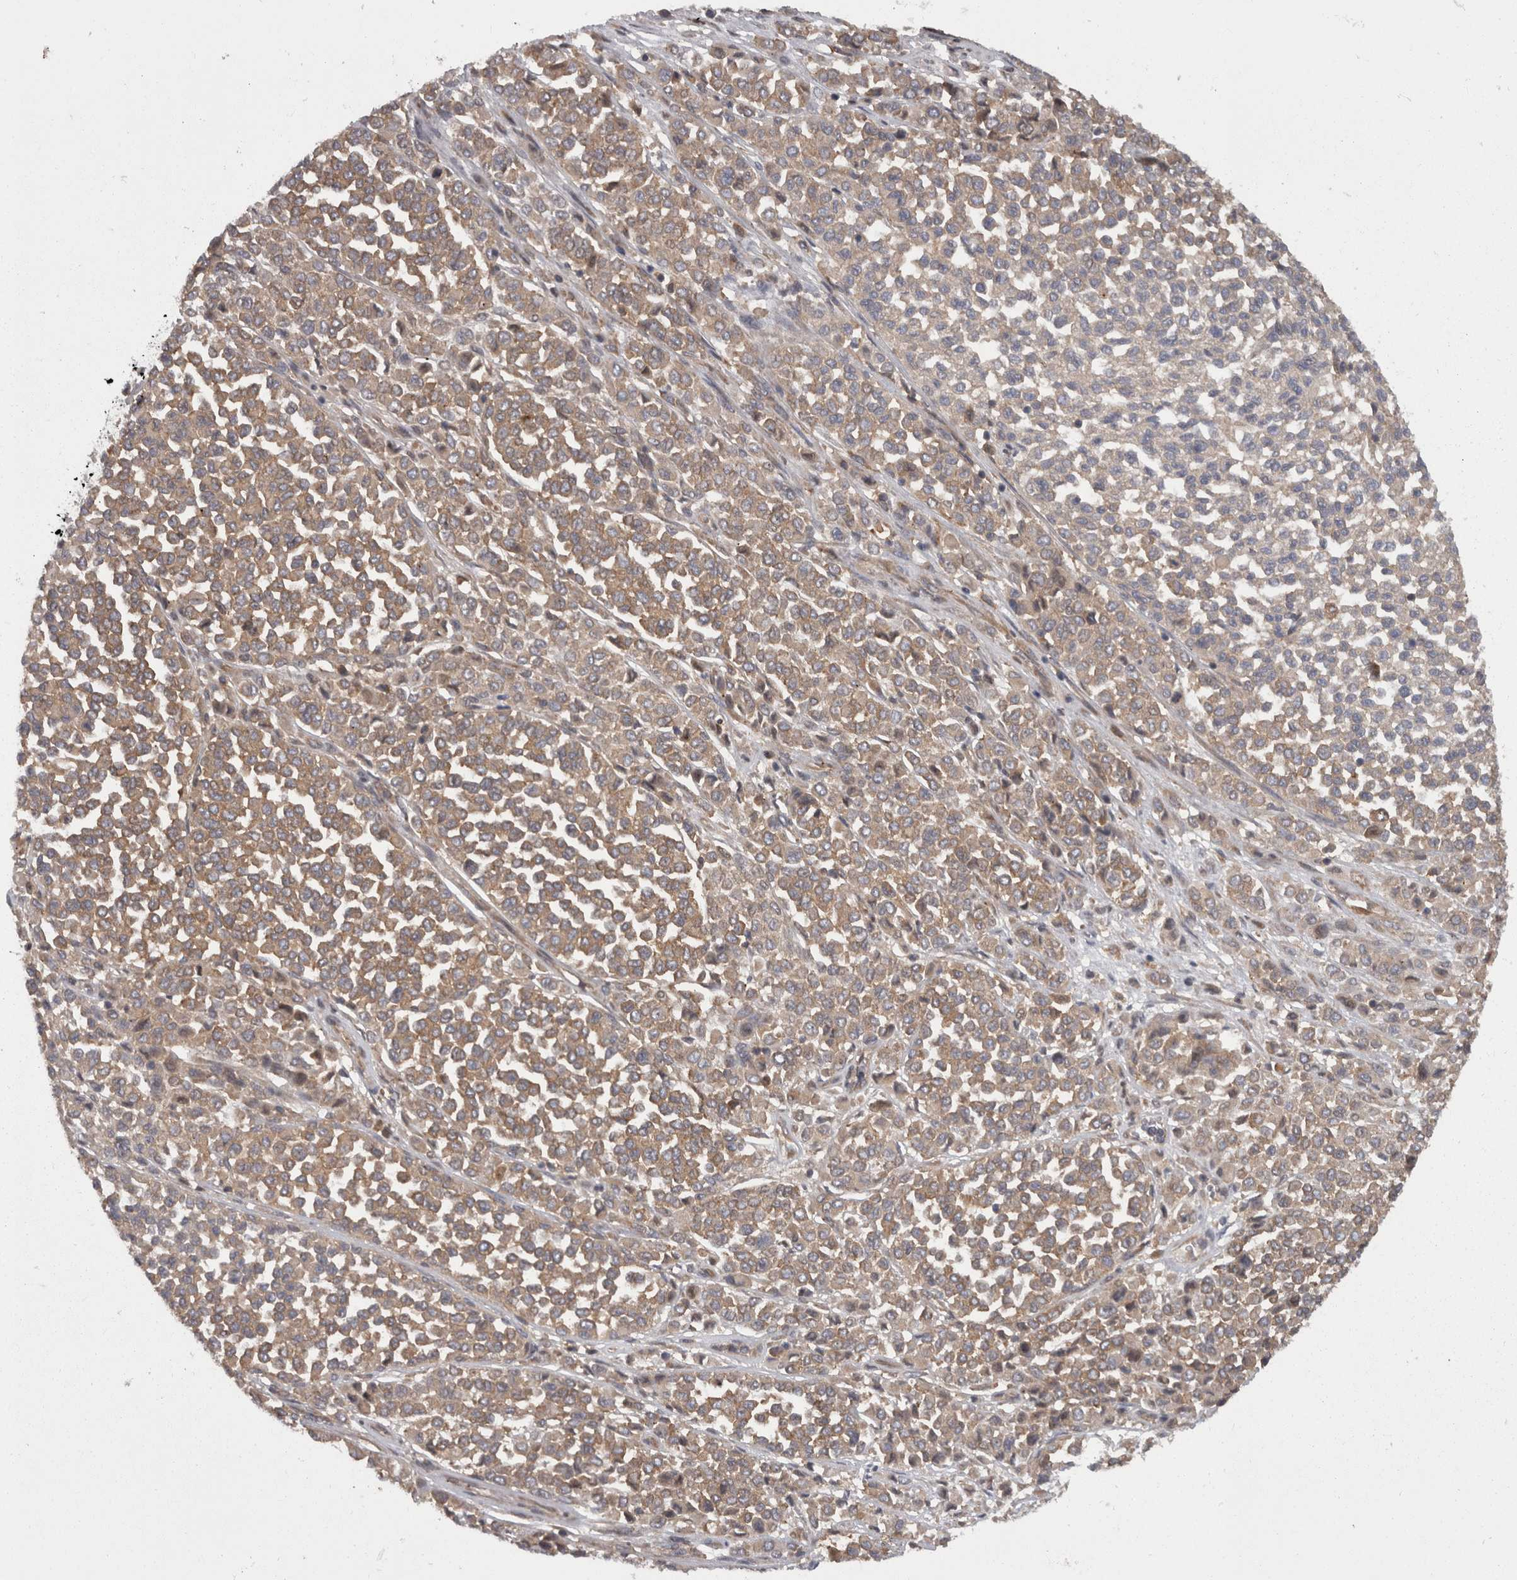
{"staining": {"intensity": "moderate", "quantity": ">75%", "location": "cytoplasmic/membranous"}, "tissue": "melanoma", "cell_type": "Tumor cells", "image_type": "cancer", "snomed": [{"axis": "morphology", "description": "Malignant melanoma, Metastatic site"}, {"axis": "topography", "description": "Pancreas"}], "caption": "A brown stain shows moderate cytoplasmic/membranous expression of a protein in melanoma tumor cells.", "gene": "SMCR8", "patient": {"sex": "female", "age": 30}}